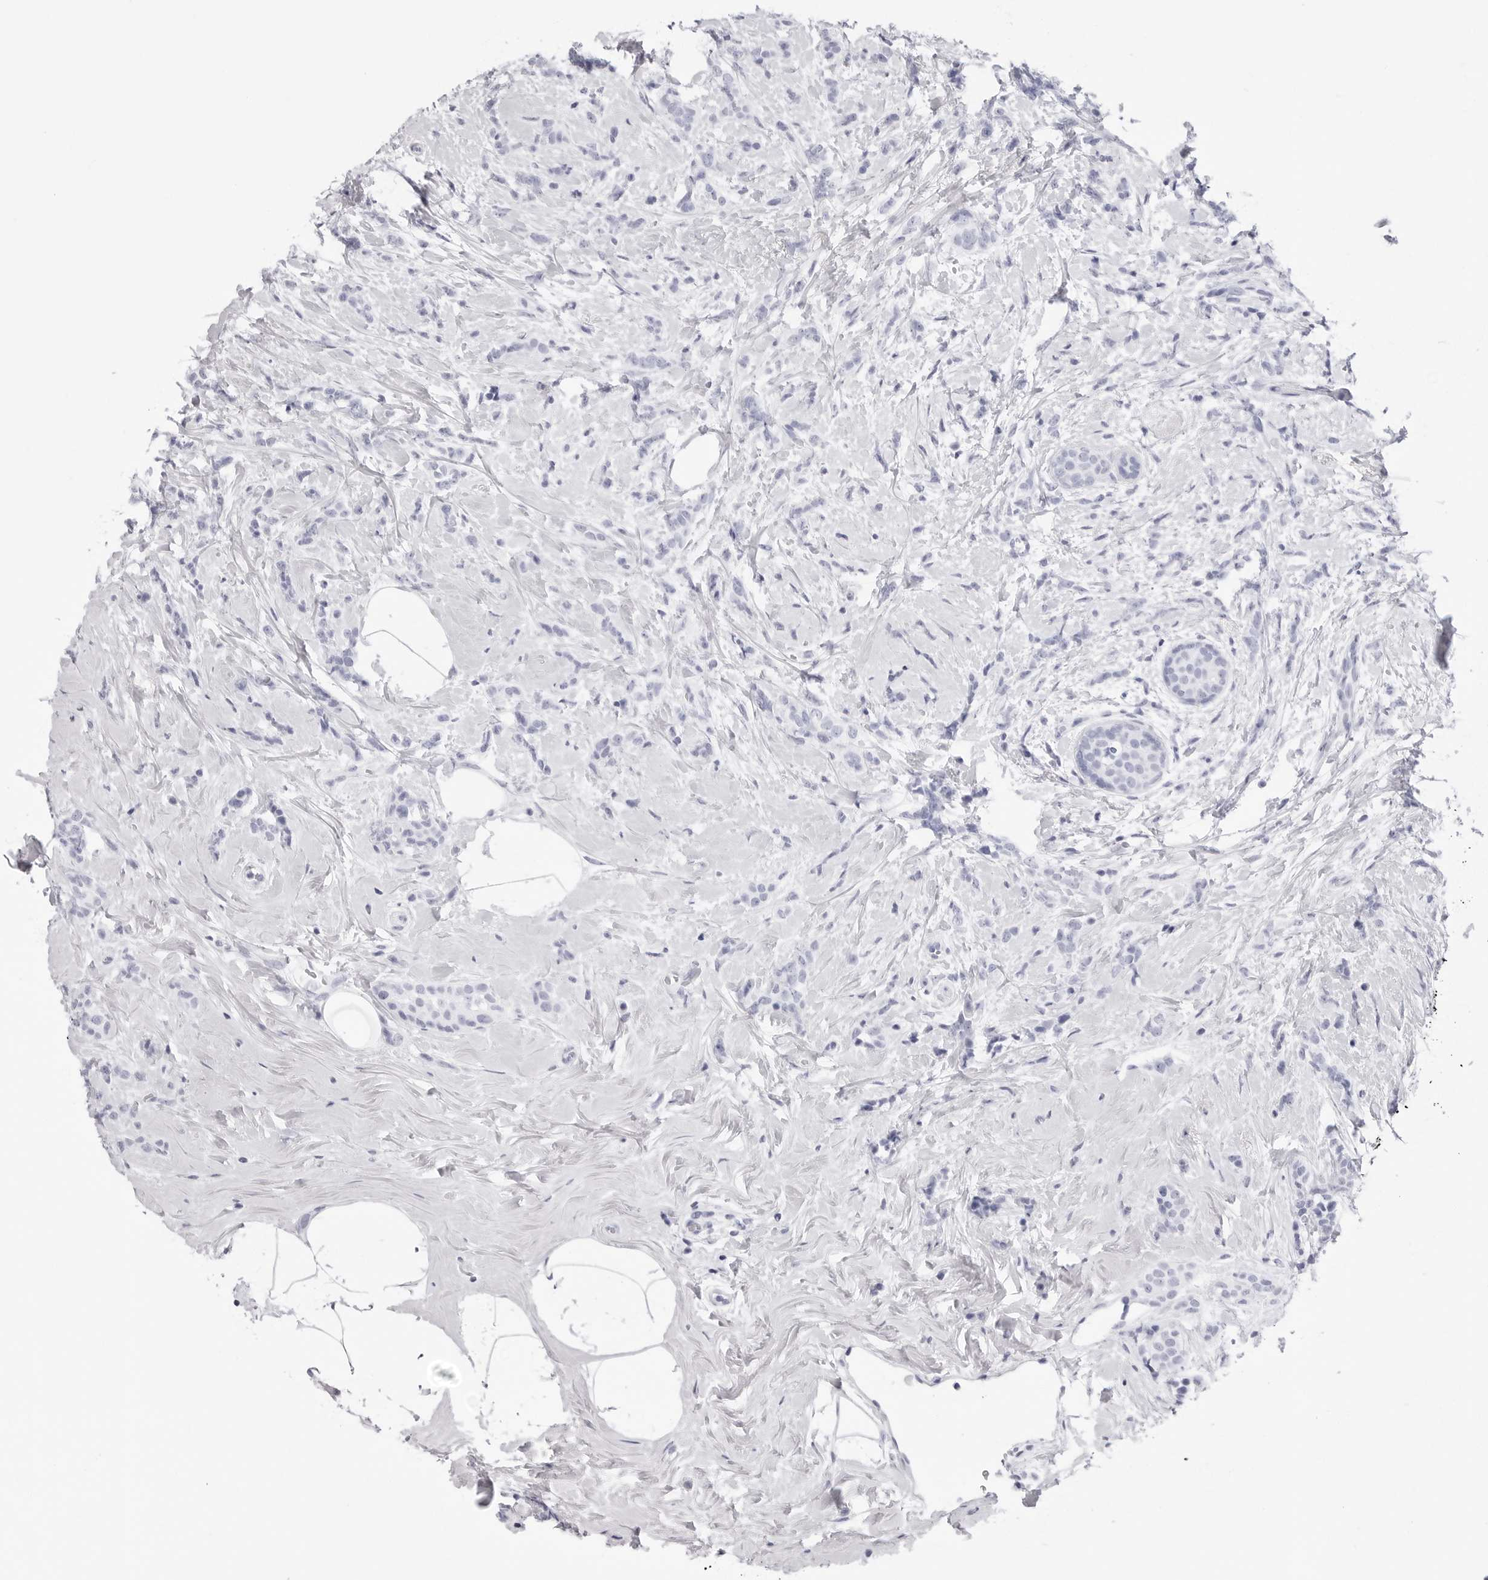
{"staining": {"intensity": "negative", "quantity": "none", "location": "none"}, "tissue": "breast cancer", "cell_type": "Tumor cells", "image_type": "cancer", "snomed": [{"axis": "morphology", "description": "Lobular carcinoma, in situ"}, {"axis": "morphology", "description": "Lobular carcinoma"}, {"axis": "topography", "description": "Breast"}], "caption": "DAB immunohistochemical staining of breast lobular carcinoma displays no significant positivity in tumor cells.", "gene": "TSSK1B", "patient": {"sex": "female", "age": 41}}